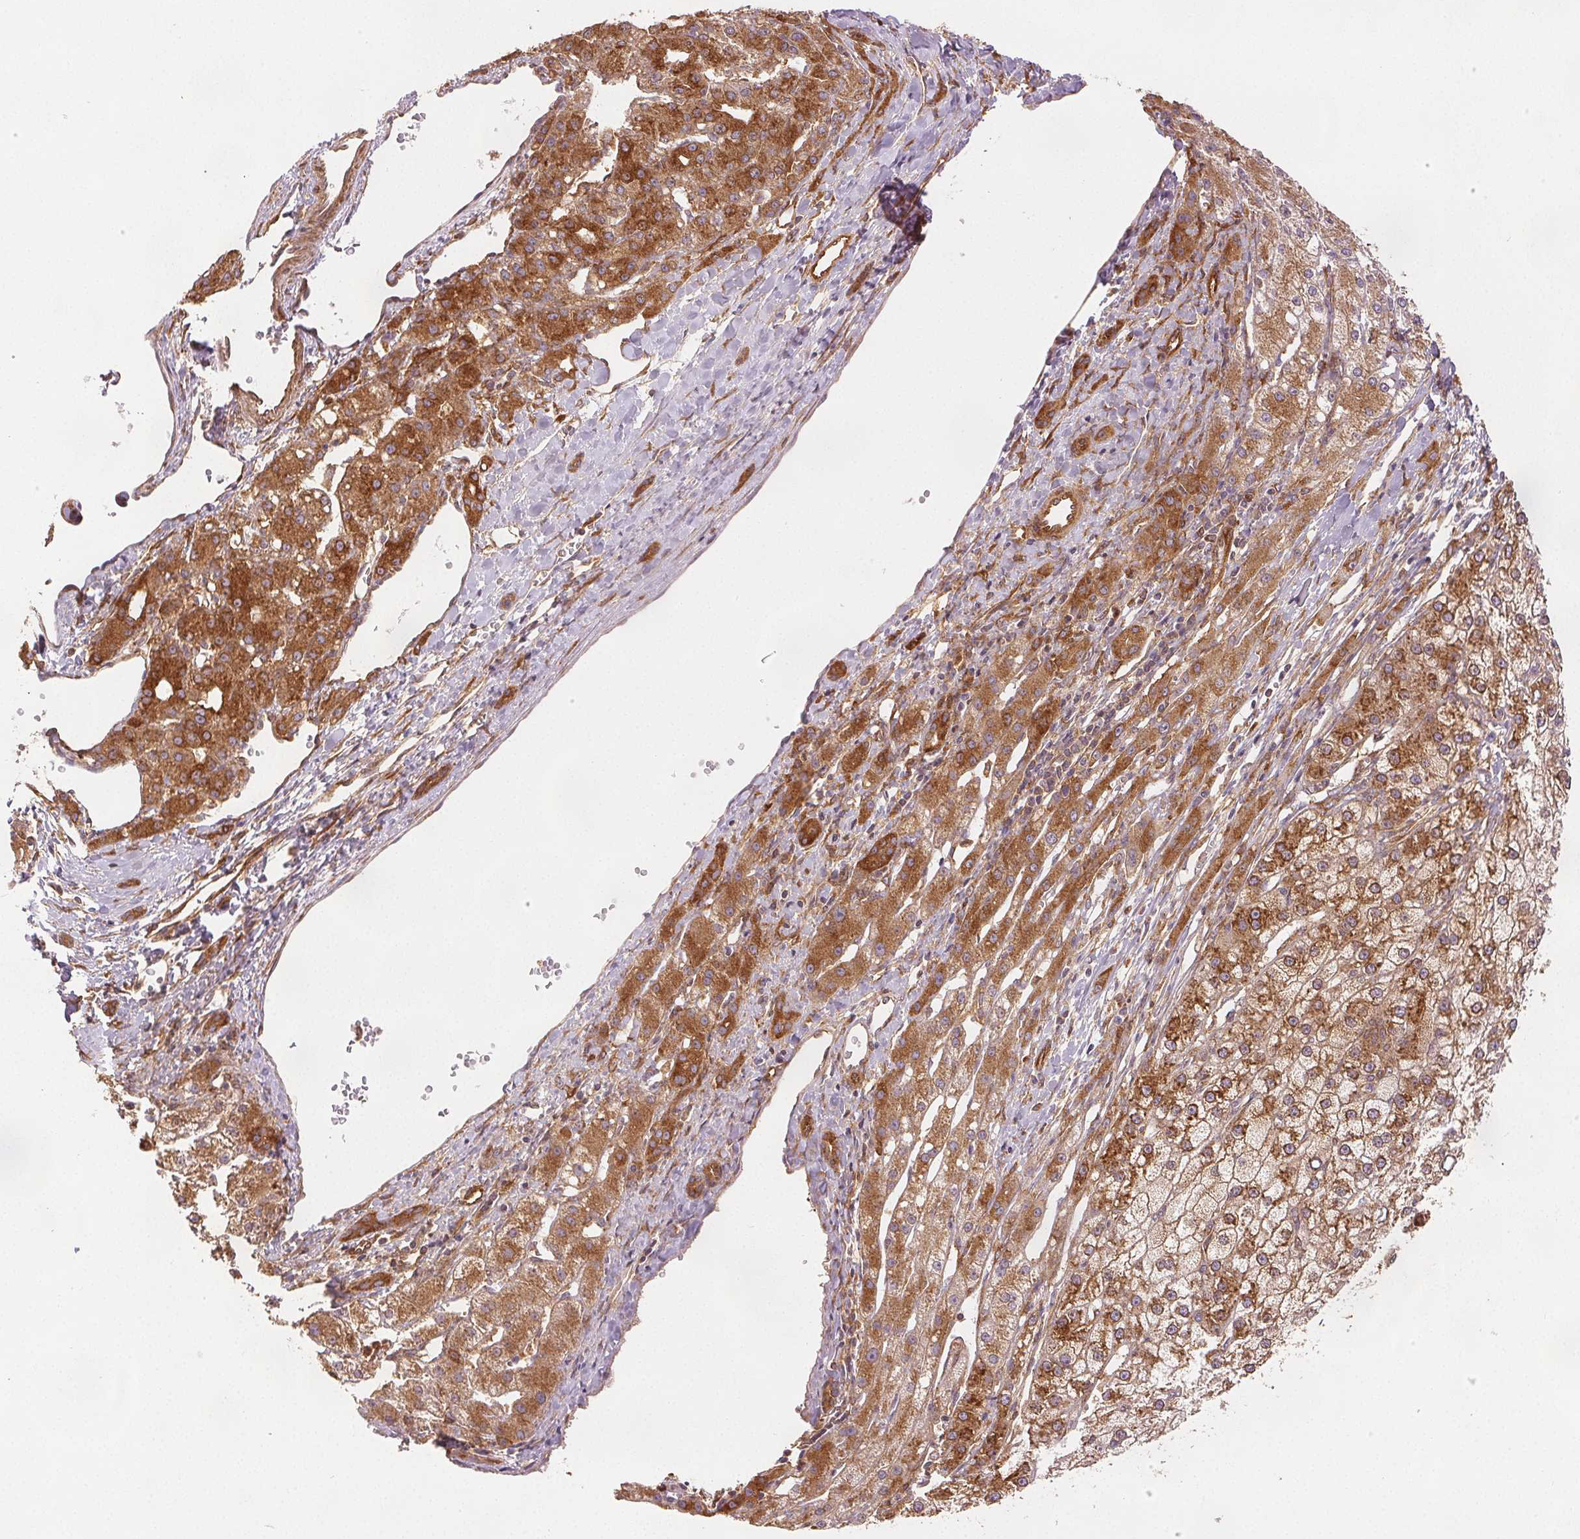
{"staining": {"intensity": "moderate", "quantity": ">75%", "location": "cytoplasmic/membranous"}, "tissue": "liver cancer", "cell_type": "Tumor cells", "image_type": "cancer", "snomed": [{"axis": "morphology", "description": "Carcinoma, Hepatocellular, NOS"}, {"axis": "topography", "description": "Liver"}], "caption": "A medium amount of moderate cytoplasmic/membranous expression is seen in approximately >75% of tumor cells in liver cancer (hepatocellular carcinoma) tissue.", "gene": "DIAPH2", "patient": {"sex": "male", "age": 67}}